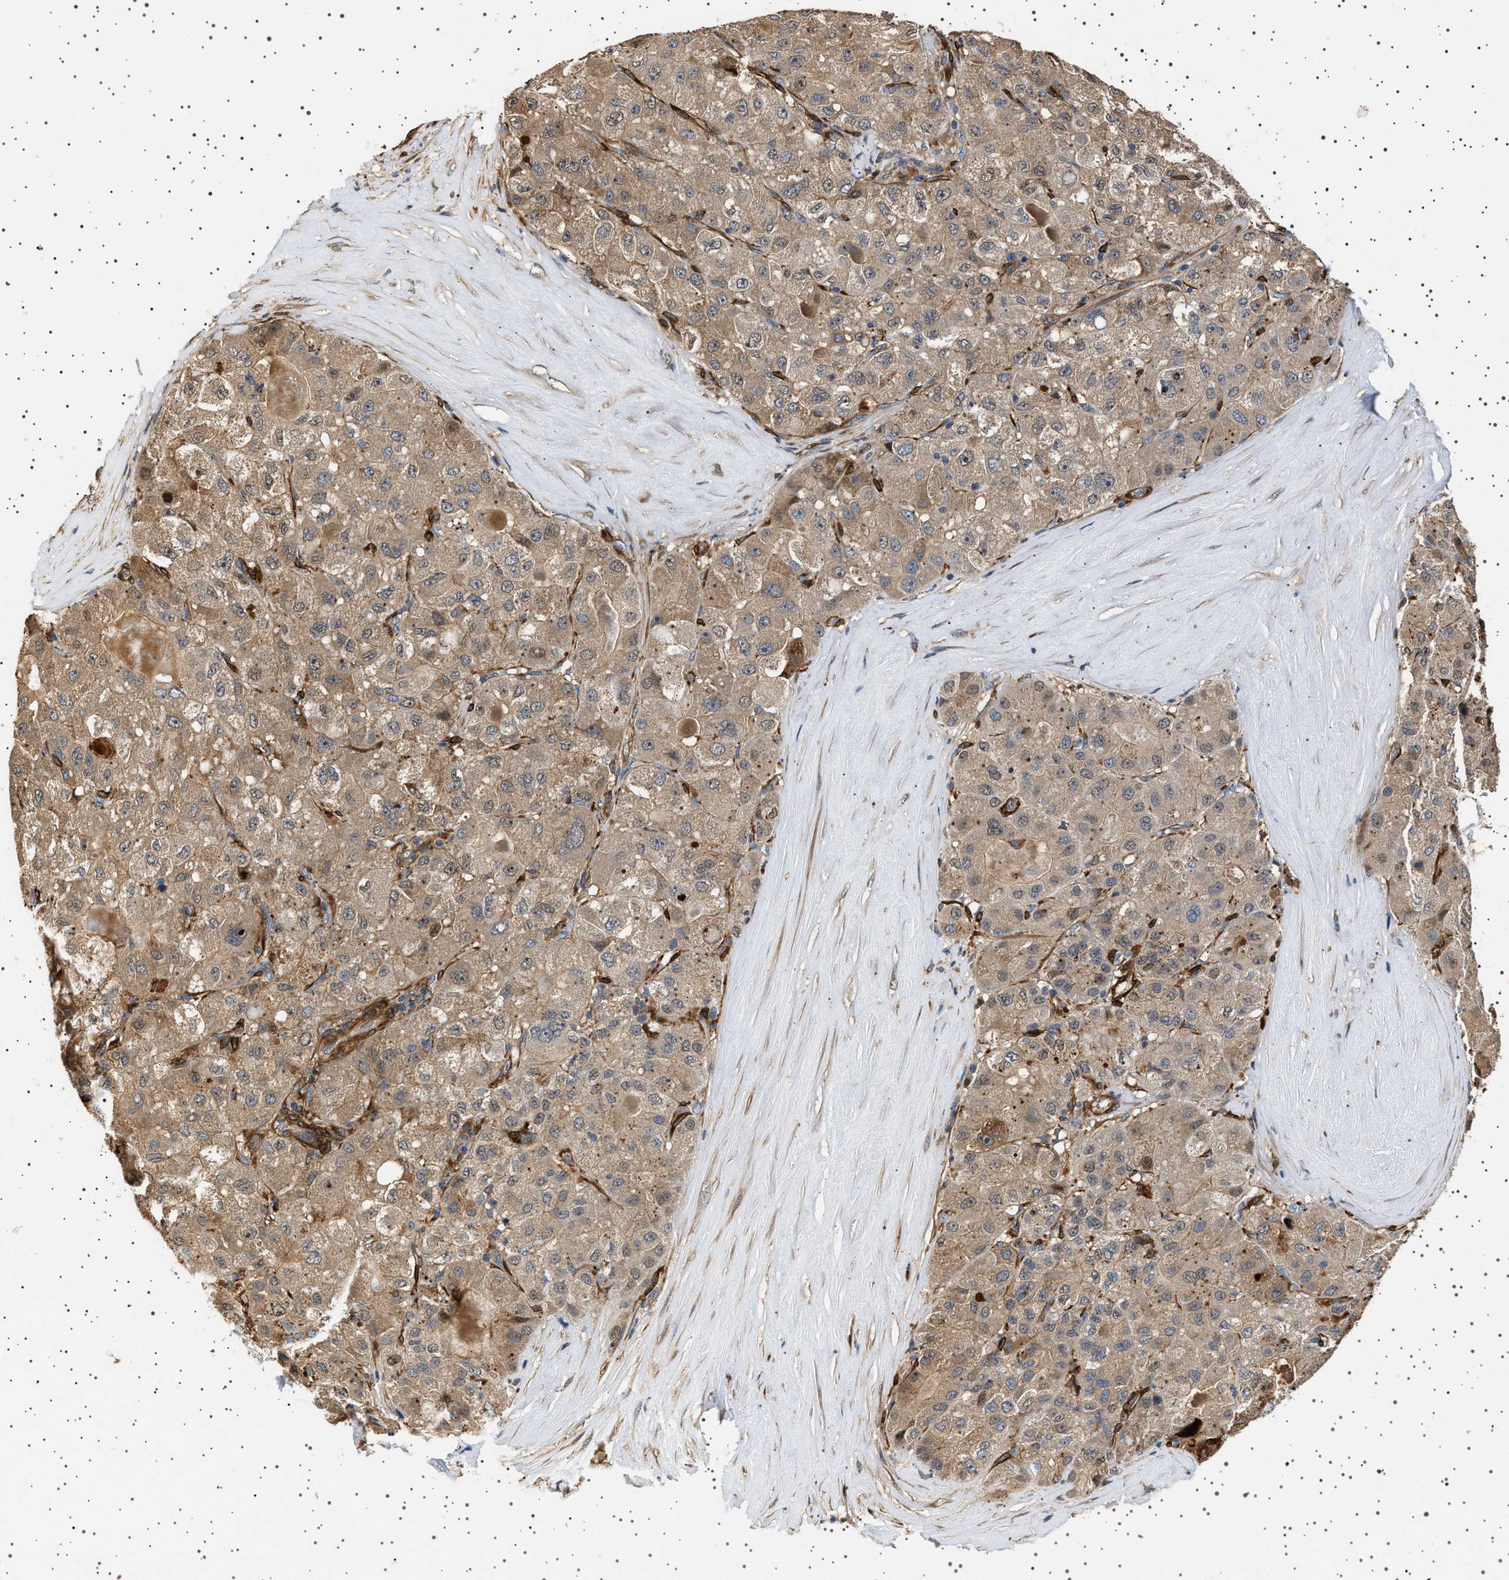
{"staining": {"intensity": "weak", "quantity": ">75%", "location": "cytoplasmic/membranous"}, "tissue": "liver cancer", "cell_type": "Tumor cells", "image_type": "cancer", "snomed": [{"axis": "morphology", "description": "Carcinoma, Hepatocellular, NOS"}, {"axis": "topography", "description": "Liver"}], "caption": "Human liver cancer stained for a protein (brown) demonstrates weak cytoplasmic/membranous positive positivity in approximately >75% of tumor cells.", "gene": "GUCY1B1", "patient": {"sex": "male", "age": 80}}